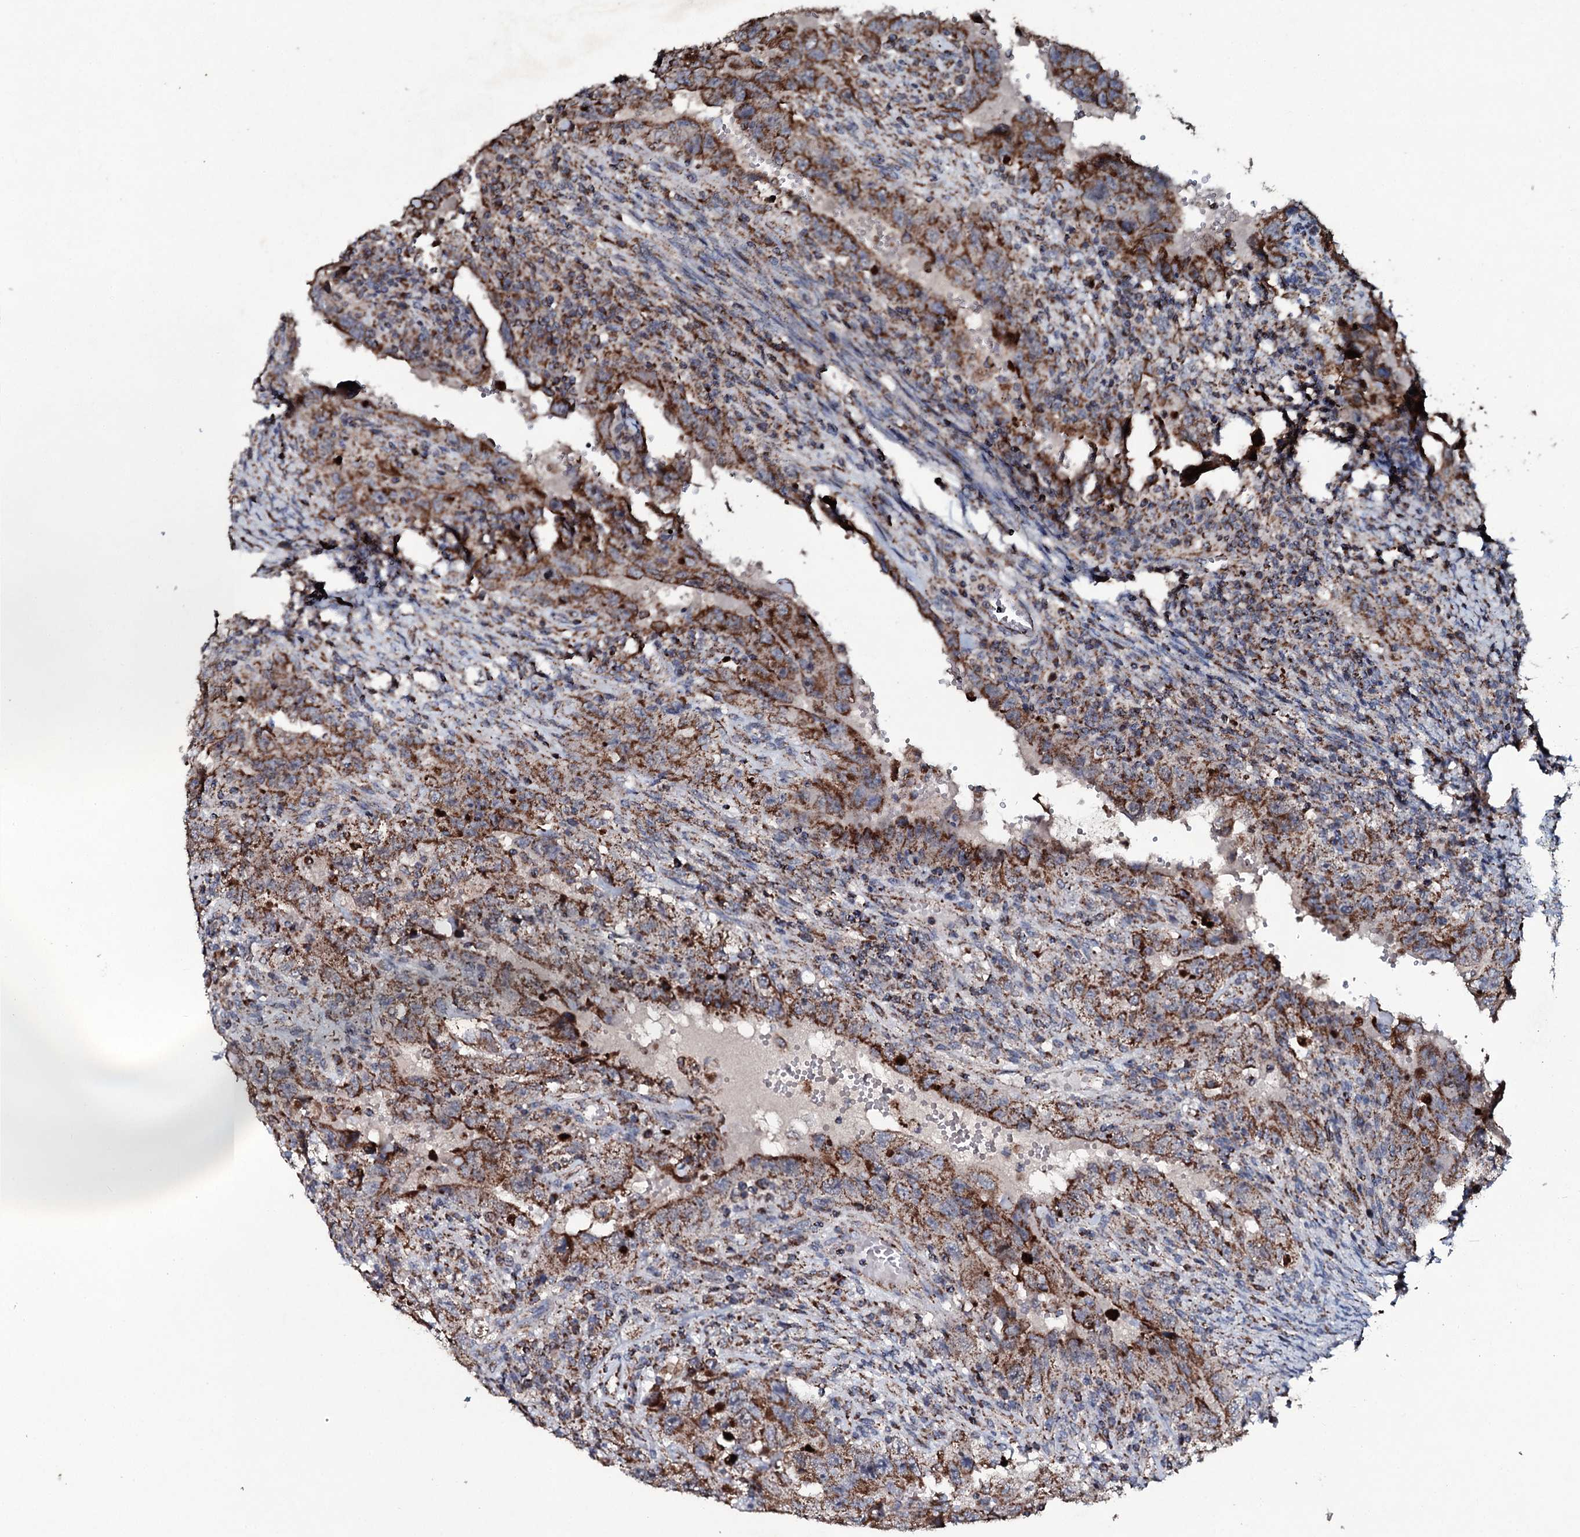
{"staining": {"intensity": "moderate", "quantity": ">75%", "location": "cytoplasmic/membranous"}, "tissue": "testis cancer", "cell_type": "Tumor cells", "image_type": "cancer", "snomed": [{"axis": "morphology", "description": "Carcinoma, Embryonal, NOS"}, {"axis": "topography", "description": "Testis"}], "caption": "IHC micrograph of neoplastic tissue: testis cancer (embryonal carcinoma) stained using immunohistochemistry (IHC) exhibits medium levels of moderate protein expression localized specifically in the cytoplasmic/membranous of tumor cells, appearing as a cytoplasmic/membranous brown color.", "gene": "DYNC2I2", "patient": {"sex": "male", "age": 26}}